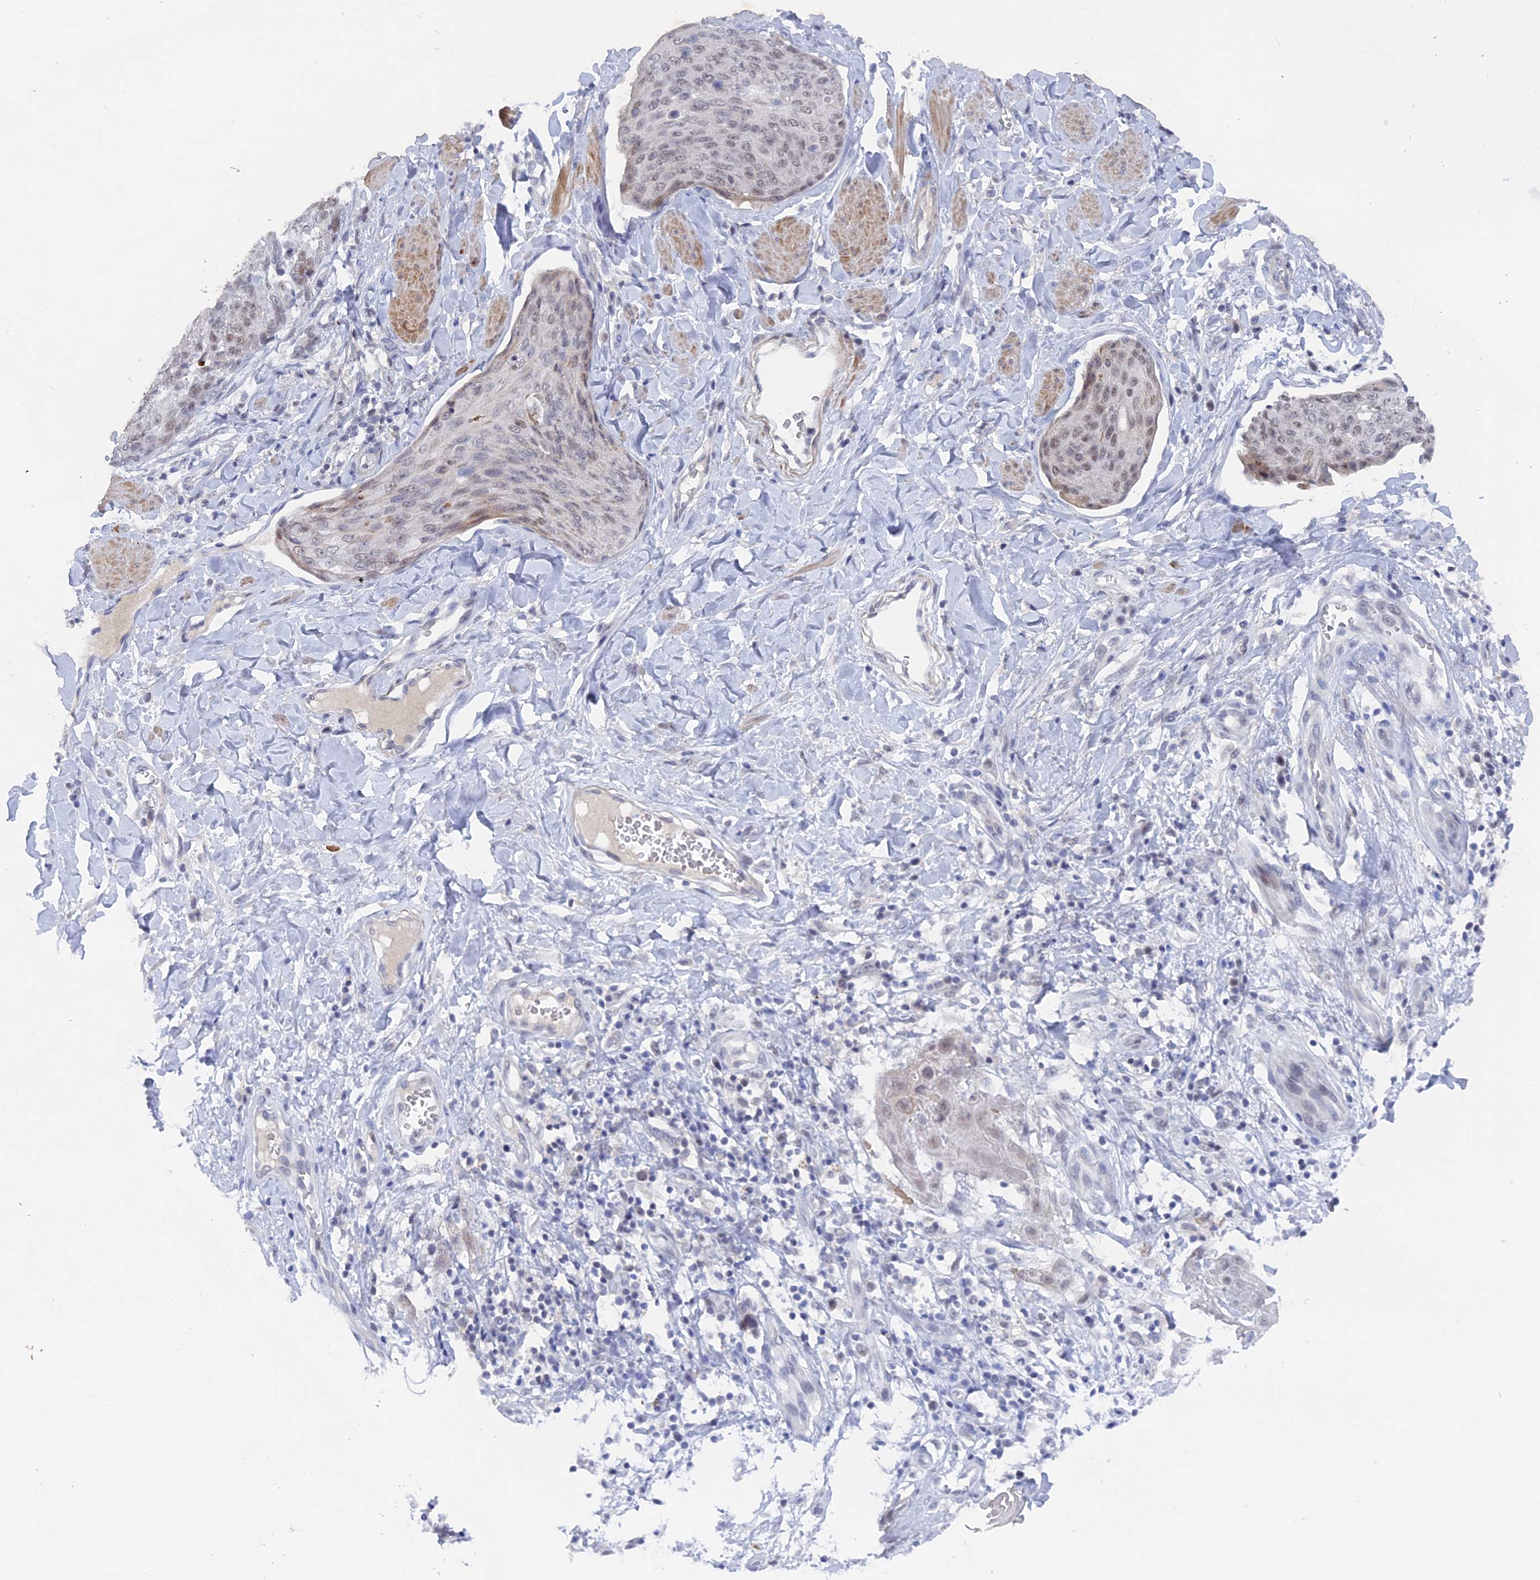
{"staining": {"intensity": "weak", "quantity": "25%-75%", "location": "nuclear"}, "tissue": "skin cancer", "cell_type": "Tumor cells", "image_type": "cancer", "snomed": [{"axis": "morphology", "description": "Squamous cell carcinoma, NOS"}, {"axis": "topography", "description": "Skin"}, {"axis": "topography", "description": "Vulva"}], "caption": "An IHC photomicrograph of tumor tissue is shown. Protein staining in brown highlights weak nuclear positivity in squamous cell carcinoma (skin) within tumor cells.", "gene": "BRD2", "patient": {"sex": "female", "age": 85}}